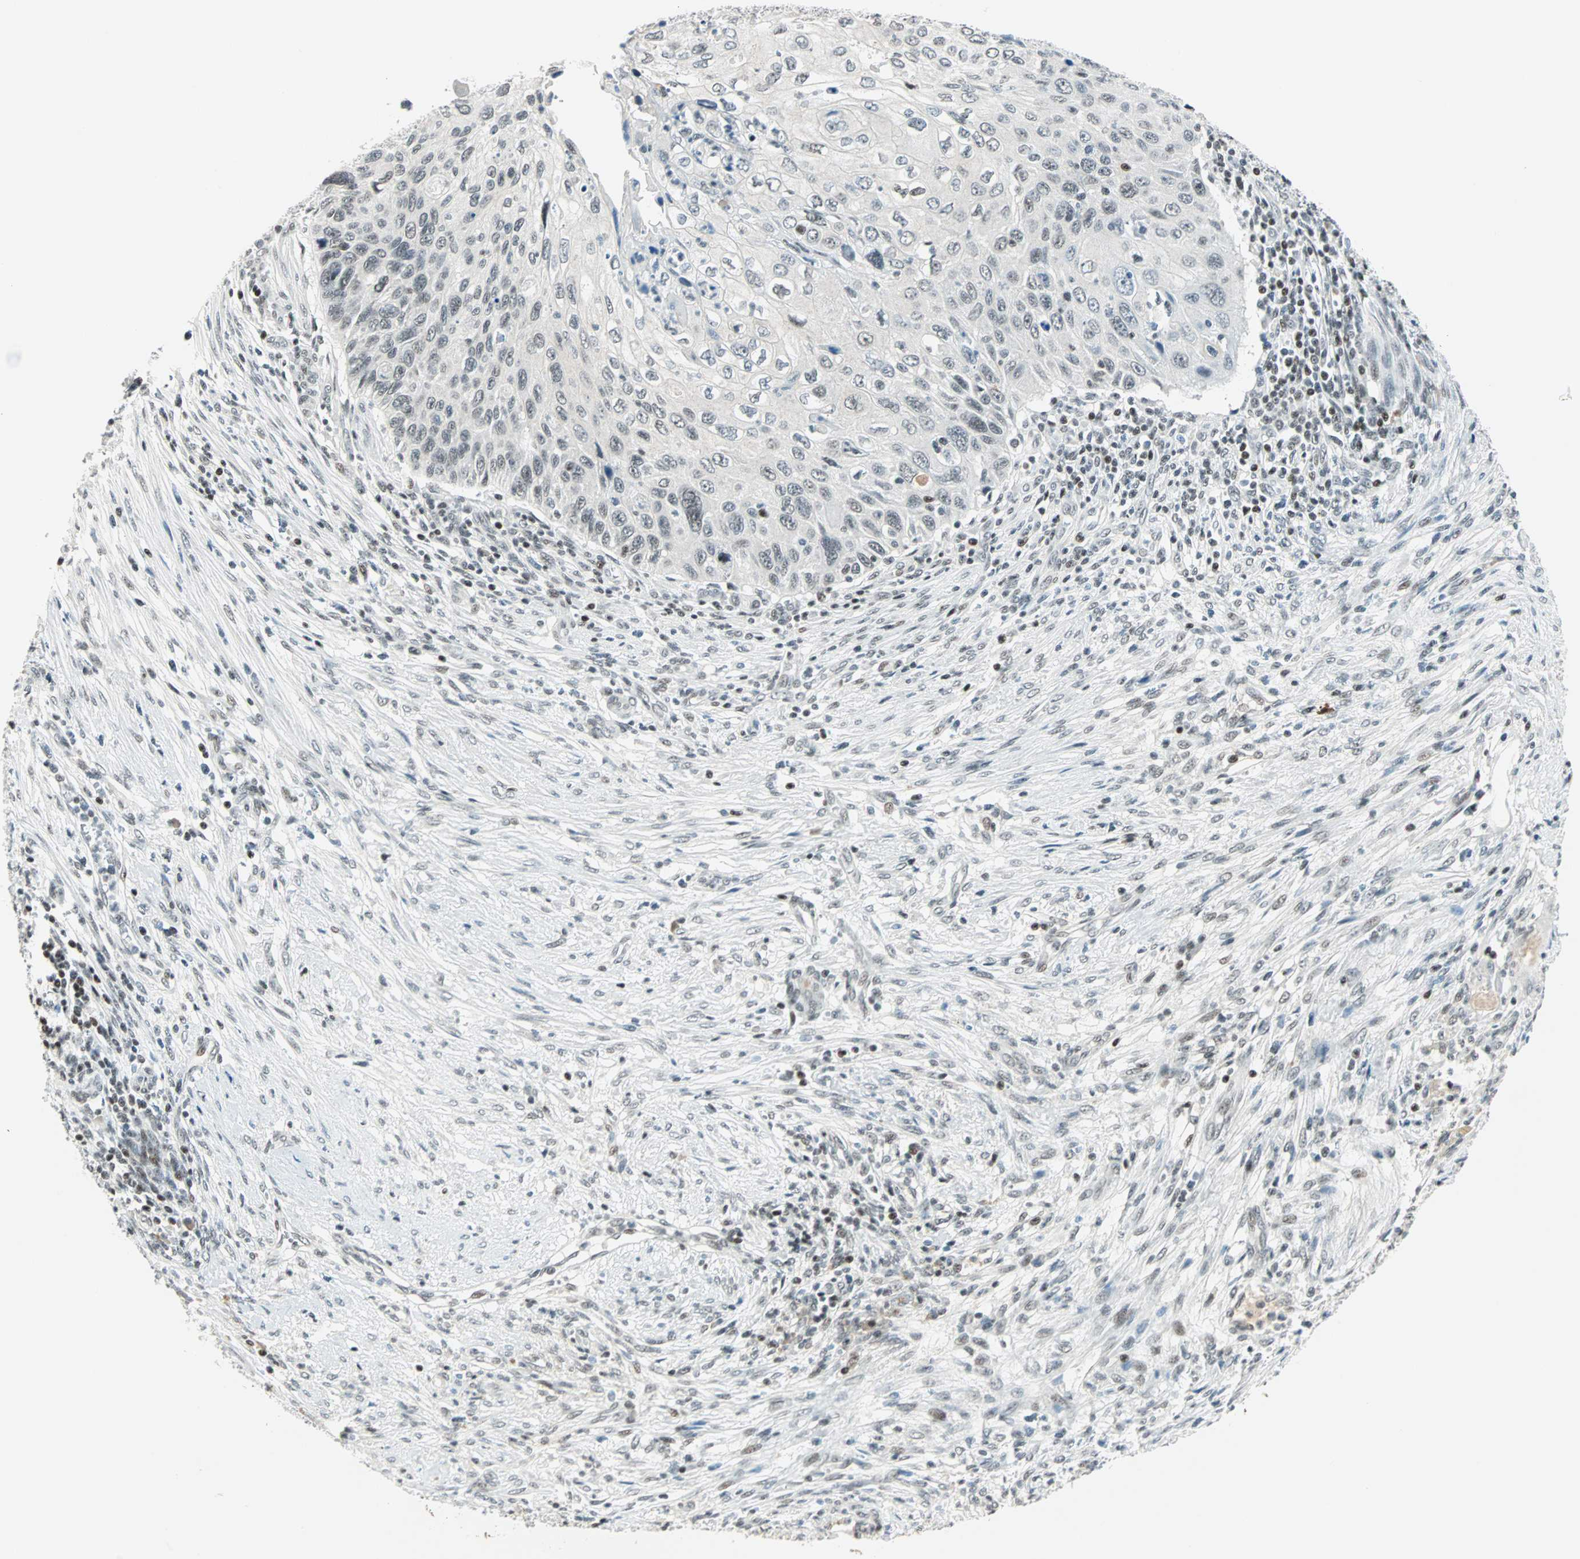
{"staining": {"intensity": "weak", "quantity": "25%-75%", "location": "nuclear"}, "tissue": "cervical cancer", "cell_type": "Tumor cells", "image_type": "cancer", "snomed": [{"axis": "morphology", "description": "Squamous cell carcinoma, NOS"}, {"axis": "topography", "description": "Cervix"}], "caption": "This photomicrograph demonstrates immunohistochemistry (IHC) staining of cervical squamous cell carcinoma, with low weak nuclear expression in approximately 25%-75% of tumor cells.", "gene": "SIN3A", "patient": {"sex": "female", "age": 70}}